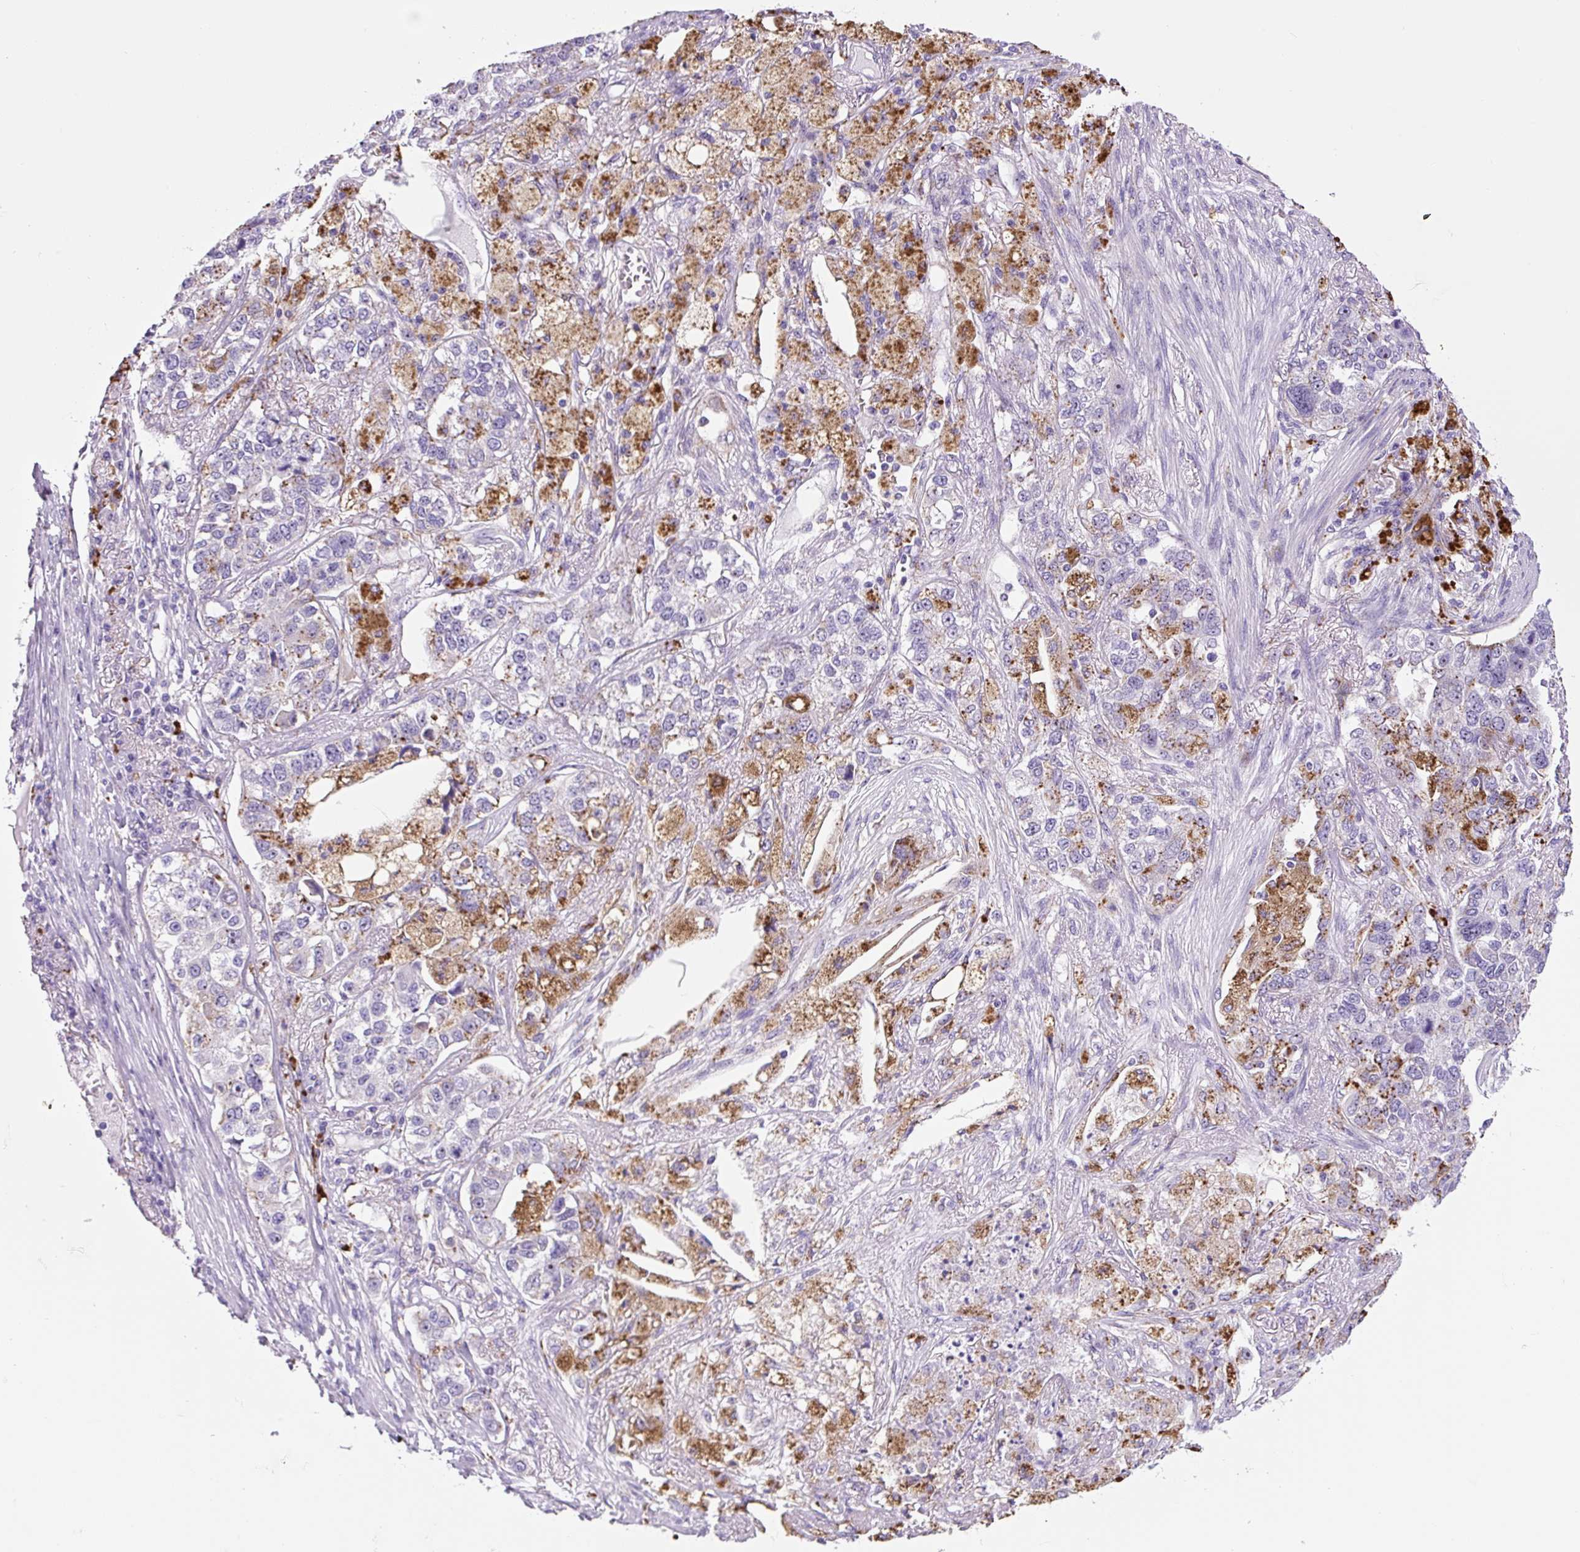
{"staining": {"intensity": "negative", "quantity": "none", "location": "none"}, "tissue": "lung cancer", "cell_type": "Tumor cells", "image_type": "cancer", "snomed": [{"axis": "morphology", "description": "Adenocarcinoma, NOS"}, {"axis": "topography", "description": "Lung"}], "caption": "An image of adenocarcinoma (lung) stained for a protein displays no brown staining in tumor cells. (DAB immunohistochemistry visualized using brightfield microscopy, high magnification).", "gene": "LCN10", "patient": {"sex": "male", "age": 49}}